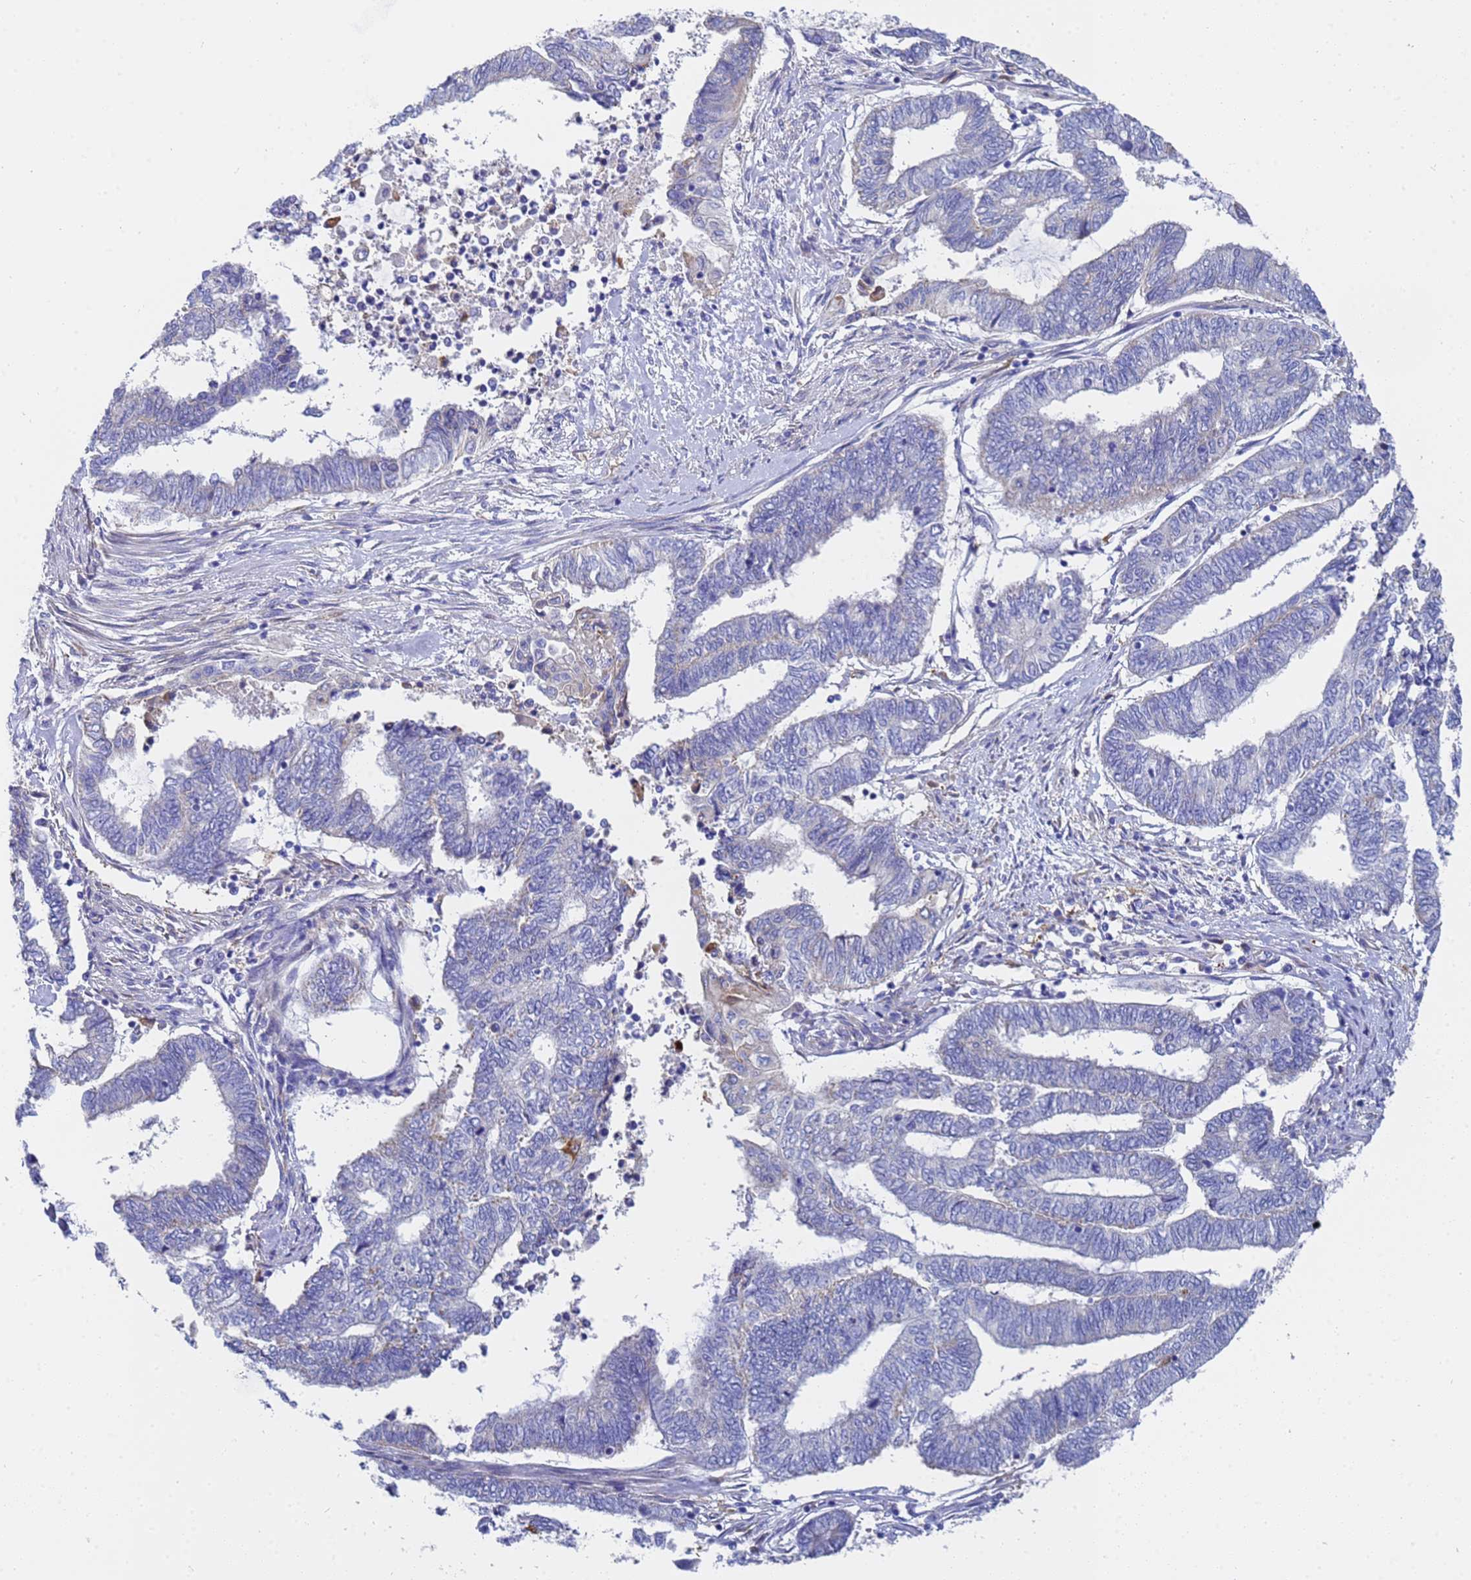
{"staining": {"intensity": "negative", "quantity": "none", "location": "none"}, "tissue": "endometrial cancer", "cell_type": "Tumor cells", "image_type": "cancer", "snomed": [{"axis": "morphology", "description": "Adenocarcinoma, NOS"}, {"axis": "topography", "description": "Uterus"}, {"axis": "topography", "description": "Endometrium"}], "caption": "Immunohistochemical staining of human endometrial cancer (adenocarcinoma) demonstrates no significant staining in tumor cells.", "gene": "TM4SF4", "patient": {"sex": "female", "age": 70}}